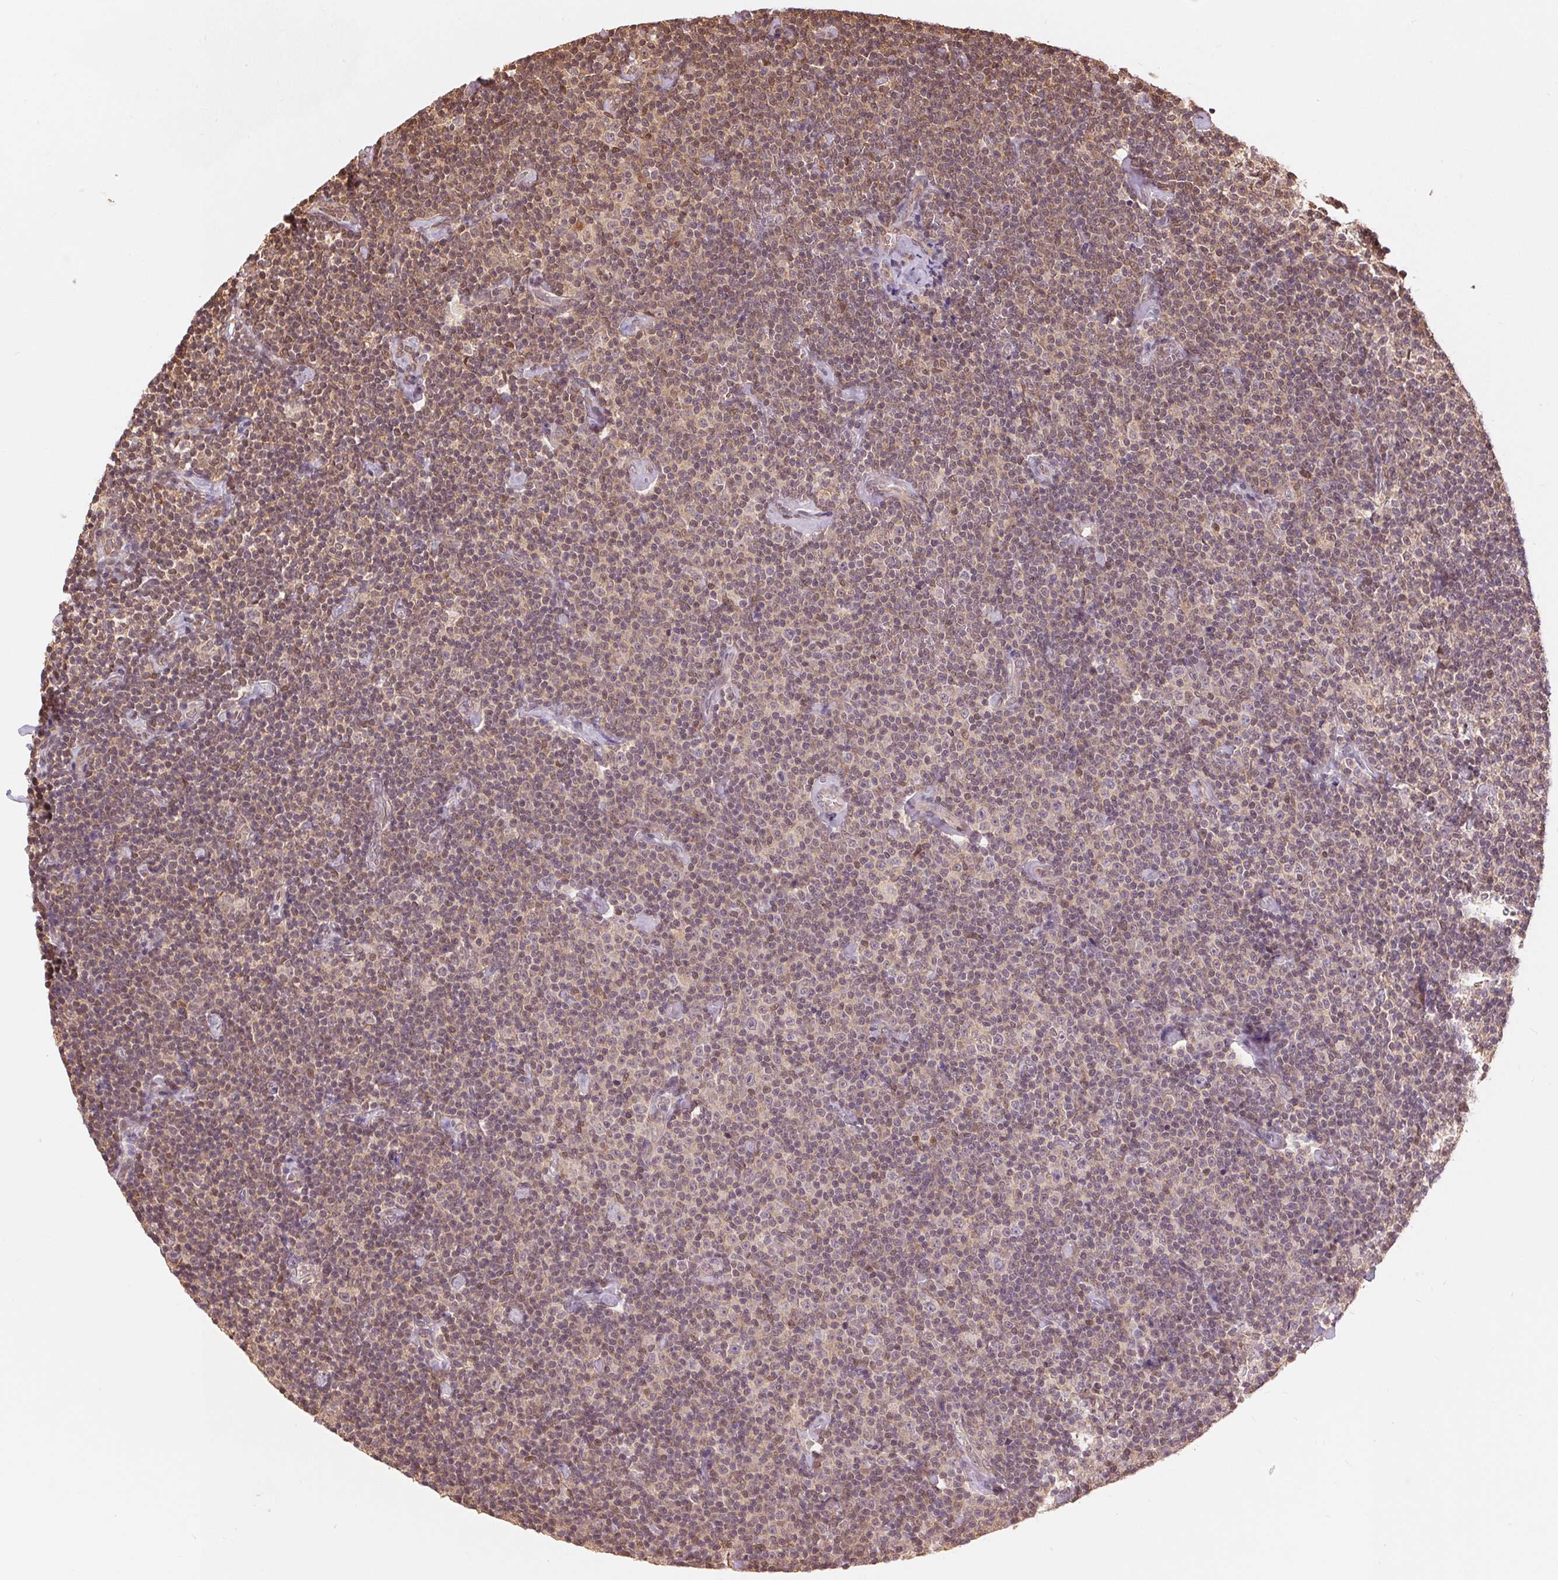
{"staining": {"intensity": "weak", "quantity": ">75%", "location": "nuclear"}, "tissue": "lymphoma", "cell_type": "Tumor cells", "image_type": "cancer", "snomed": [{"axis": "morphology", "description": "Malignant lymphoma, non-Hodgkin's type, Low grade"}, {"axis": "topography", "description": "Lymph node"}], "caption": "High-power microscopy captured an immunohistochemistry photomicrograph of malignant lymphoma, non-Hodgkin's type (low-grade), revealing weak nuclear expression in approximately >75% of tumor cells.", "gene": "TMEM273", "patient": {"sex": "male", "age": 81}}